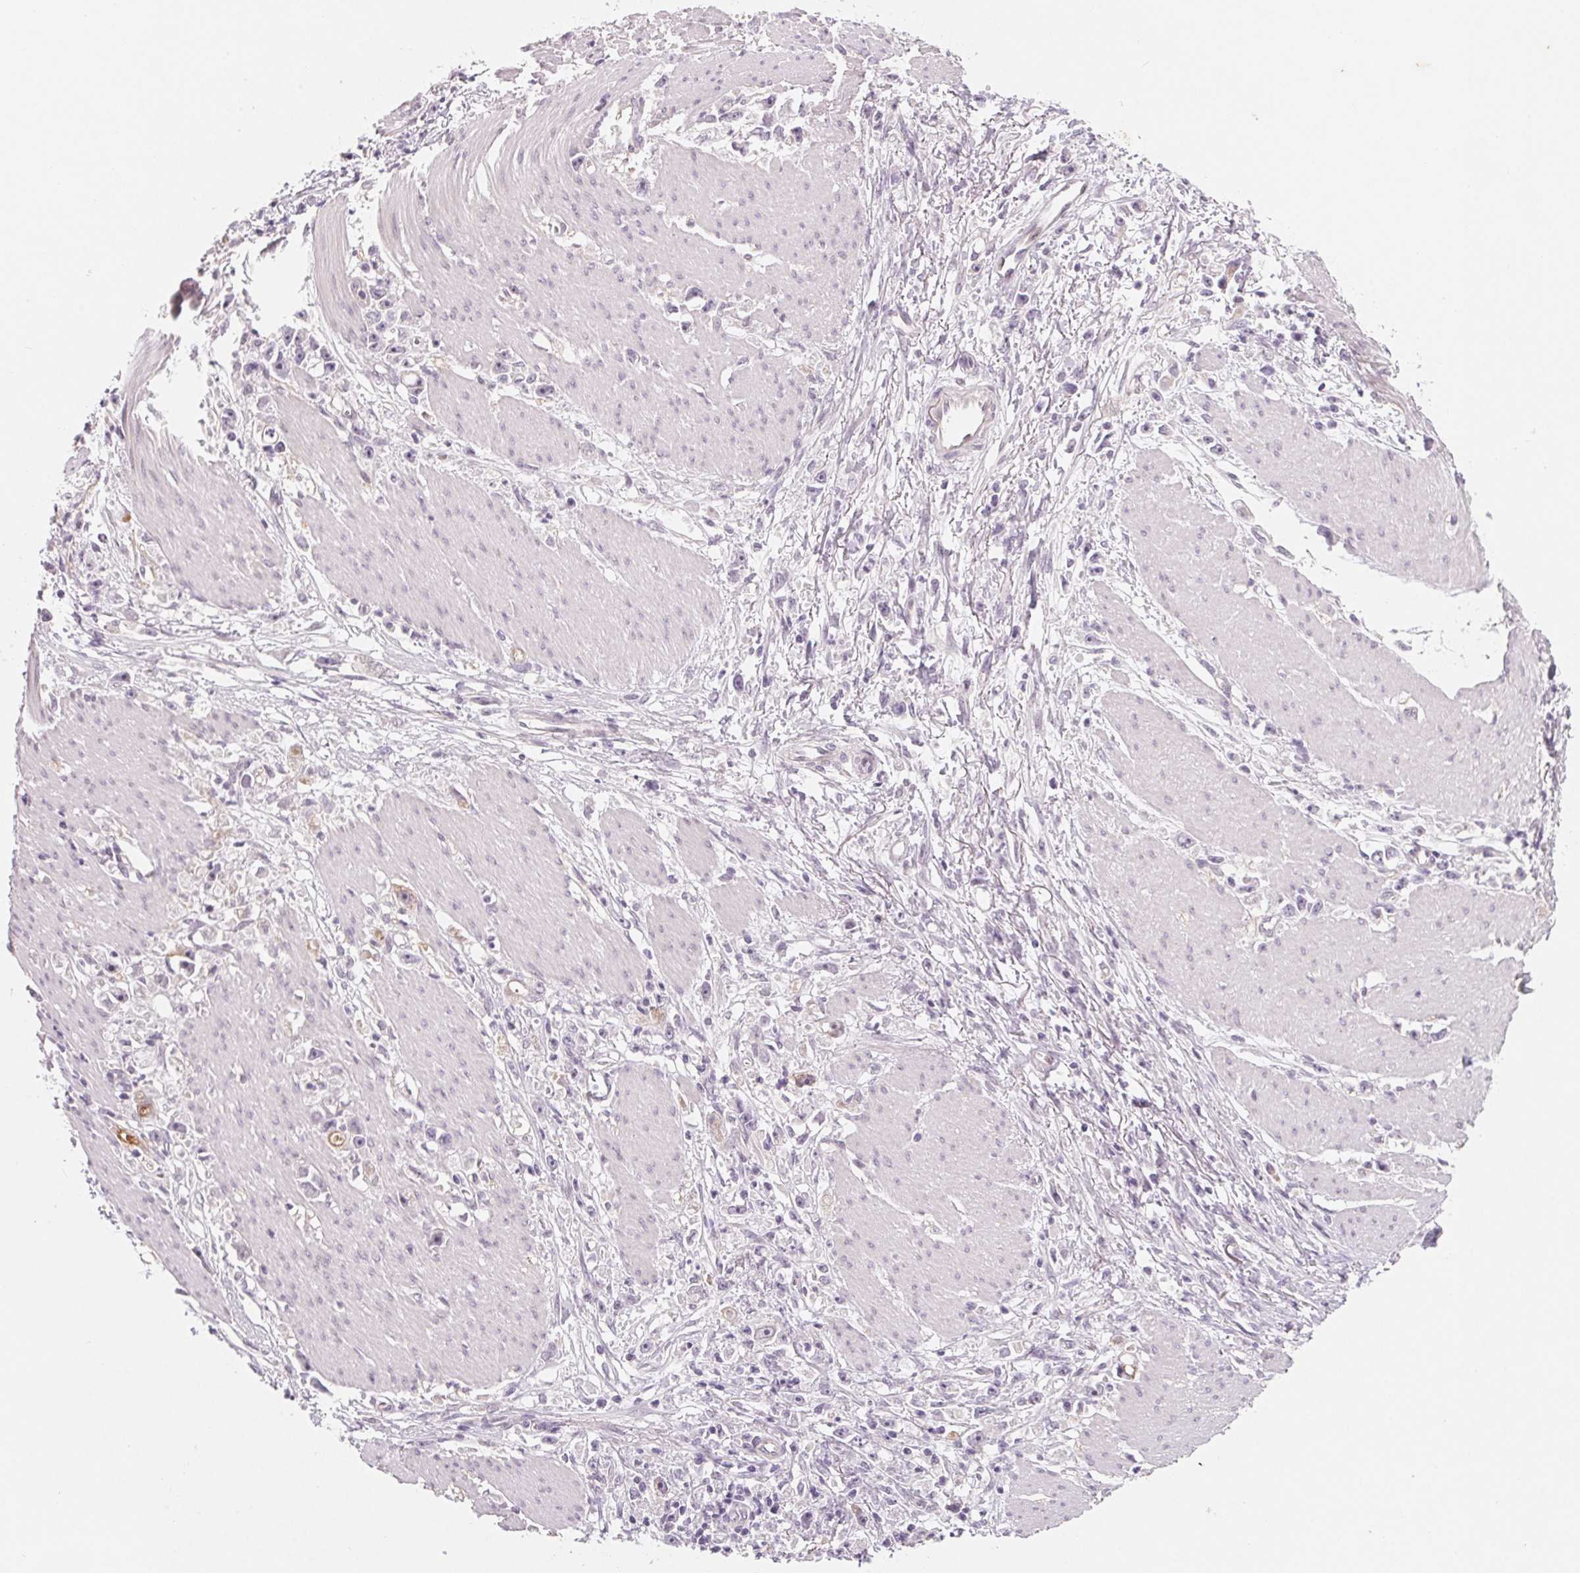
{"staining": {"intensity": "negative", "quantity": "none", "location": "none"}, "tissue": "stomach cancer", "cell_type": "Tumor cells", "image_type": "cancer", "snomed": [{"axis": "morphology", "description": "Adenocarcinoma, NOS"}, {"axis": "topography", "description": "Stomach"}], "caption": "DAB (3,3'-diaminobenzidine) immunohistochemical staining of stomach cancer shows no significant expression in tumor cells.", "gene": "CFC1", "patient": {"sex": "female", "age": 59}}